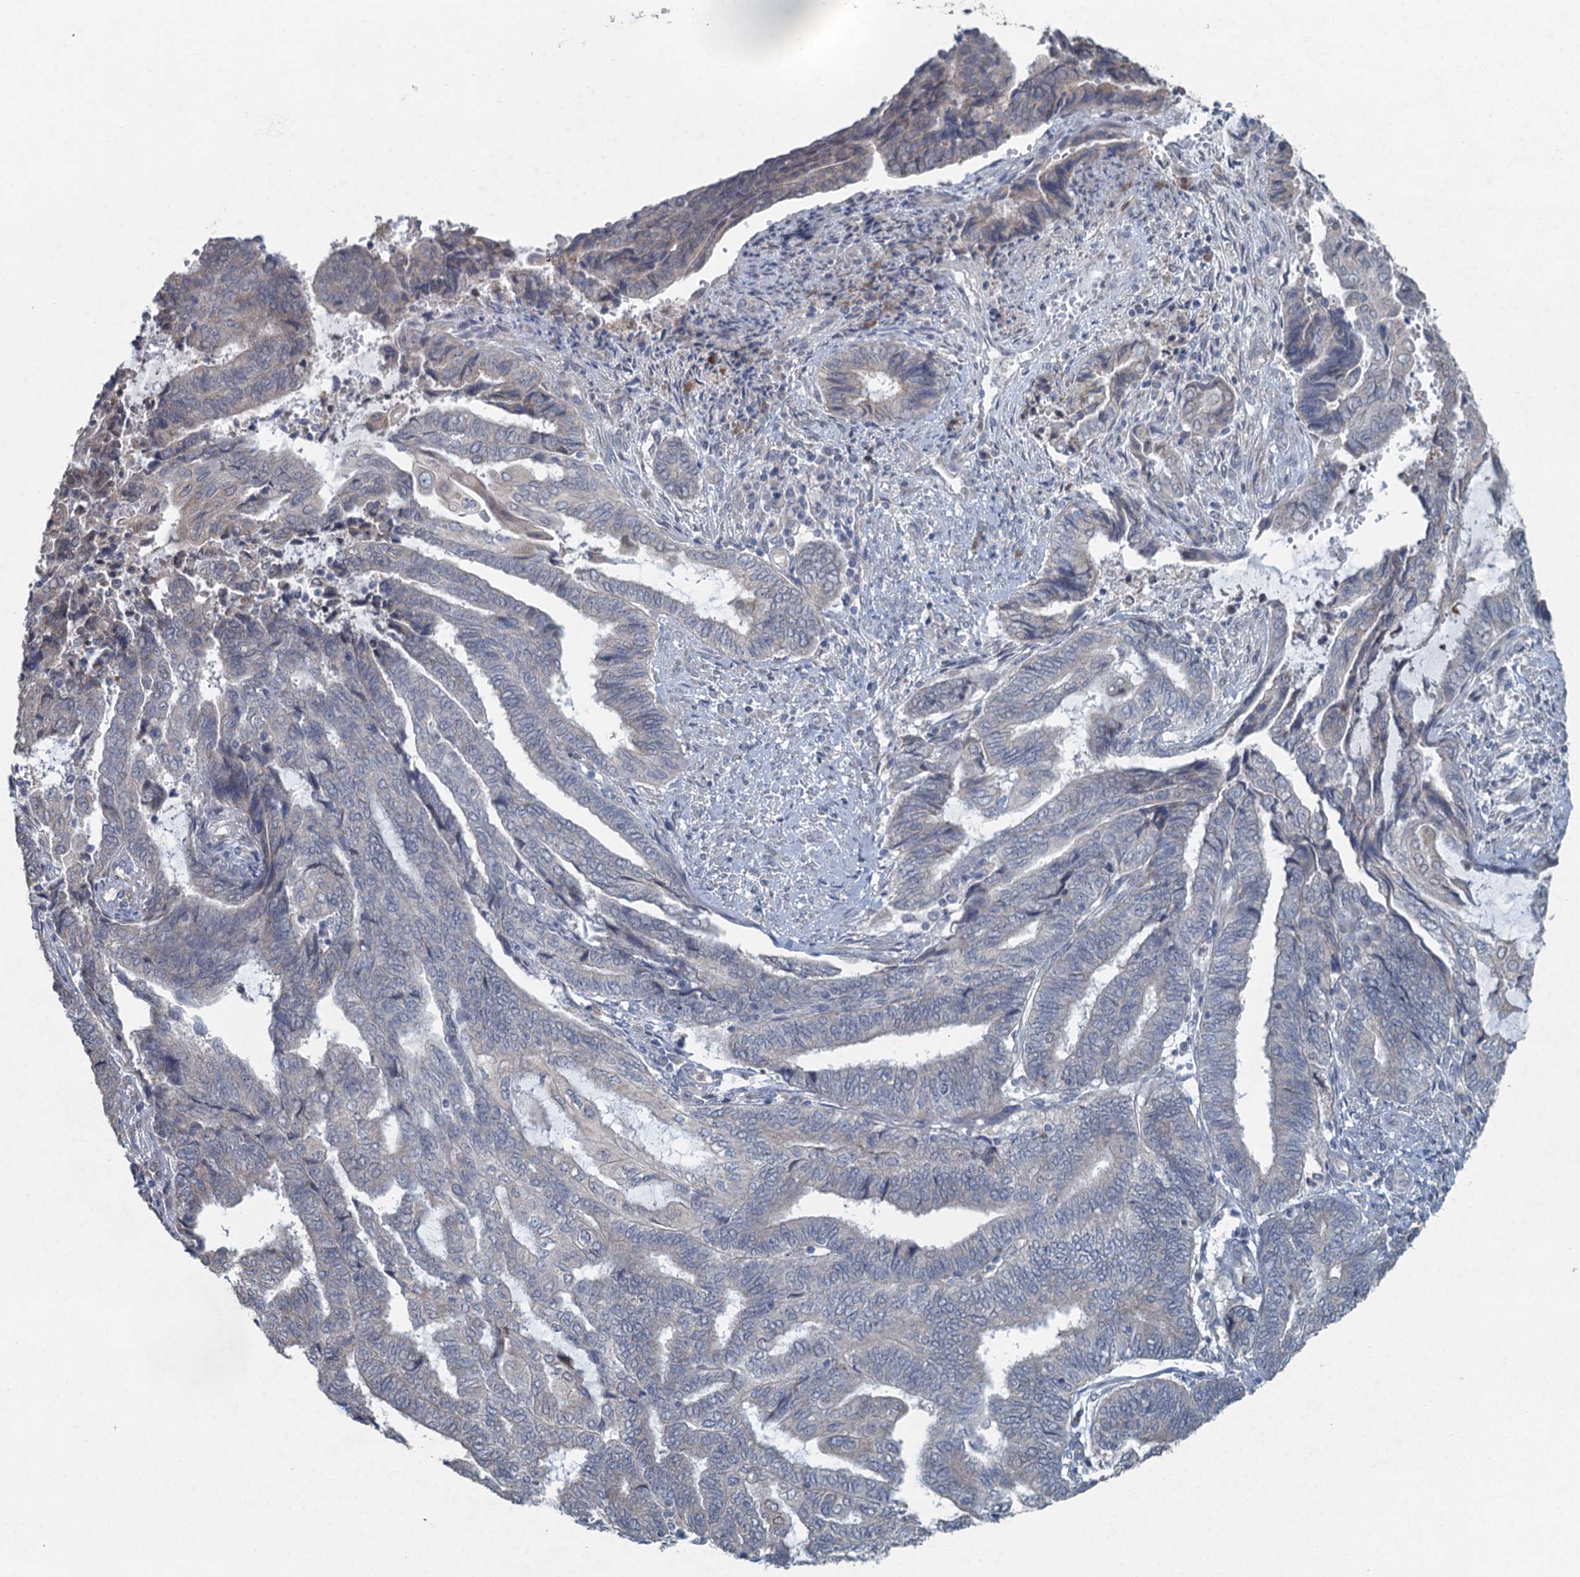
{"staining": {"intensity": "negative", "quantity": "none", "location": "none"}, "tissue": "endometrial cancer", "cell_type": "Tumor cells", "image_type": "cancer", "snomed": [{"axis": "morphology", "description": "Adenocarcinoma, NOS"}, {"axis": "topography", "description": "Uterus"}, {"axis": "topography", "description": "Endometrium"}], "caption": "Protein analysis of endometrial cancer shows no significant staining in tumor cells.", "gene": "TEX35", "patient": {"sex": "female", "age": 70}}